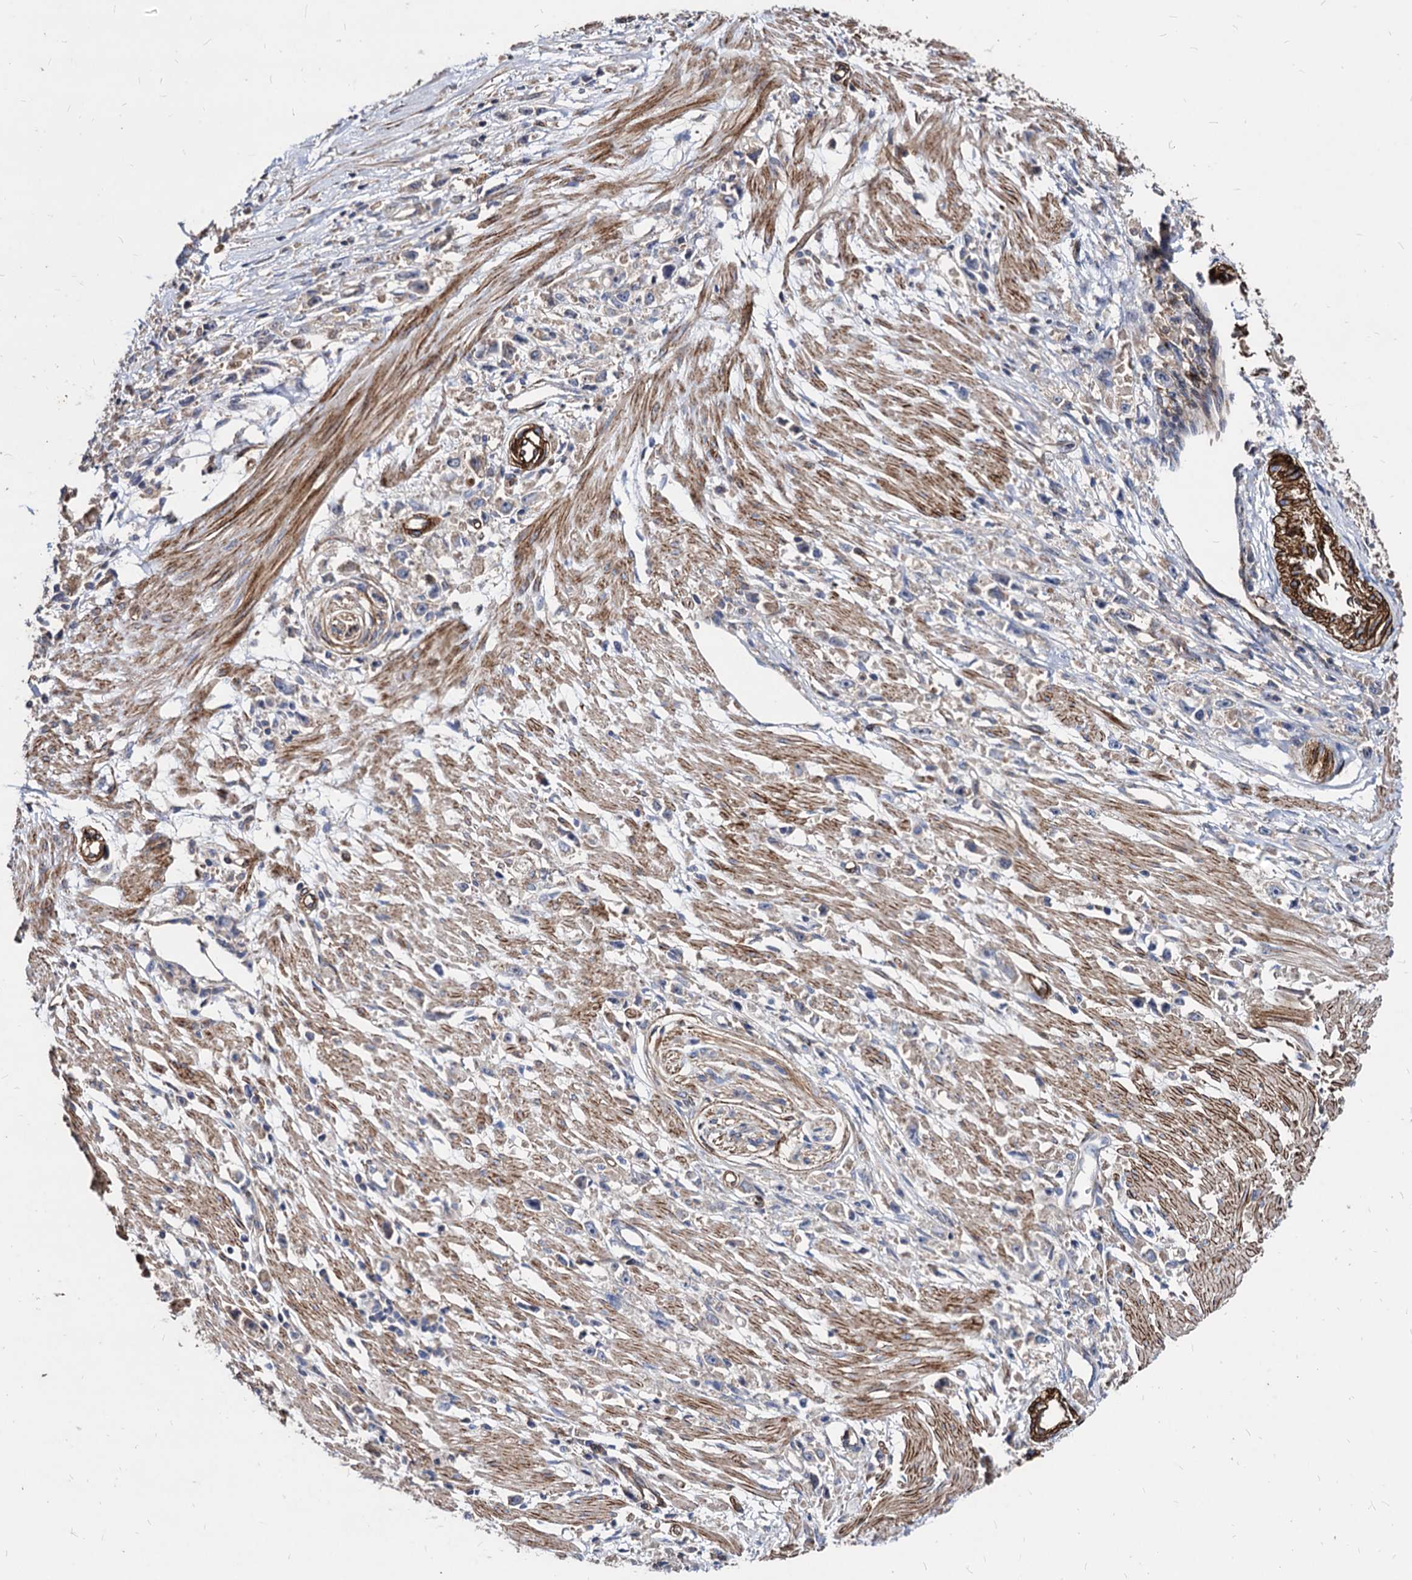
{"staining": {"intensity": "negative", "quantity": "none", "location": "none"}, "tissue": "stomach cancer", "cell_type": "Tumor cells", "image_type": "cancer", "snomed": [{"axis": "morphology", "description": "Adenocarcinoma, NOS"}, {"axis": "topography", "description": "Stomach"}], "caption": "Immunohistochemistry (IHC) photomicrograph of neoplastic tissue: adenocarcinoma (stomach) stained with DAB exhibits no significant protein staining in tumor cells. (IHC, brightfield microscopy, high magnification).", "gene": "WDR11", "patient": {"sex": "female", "age": 59}}